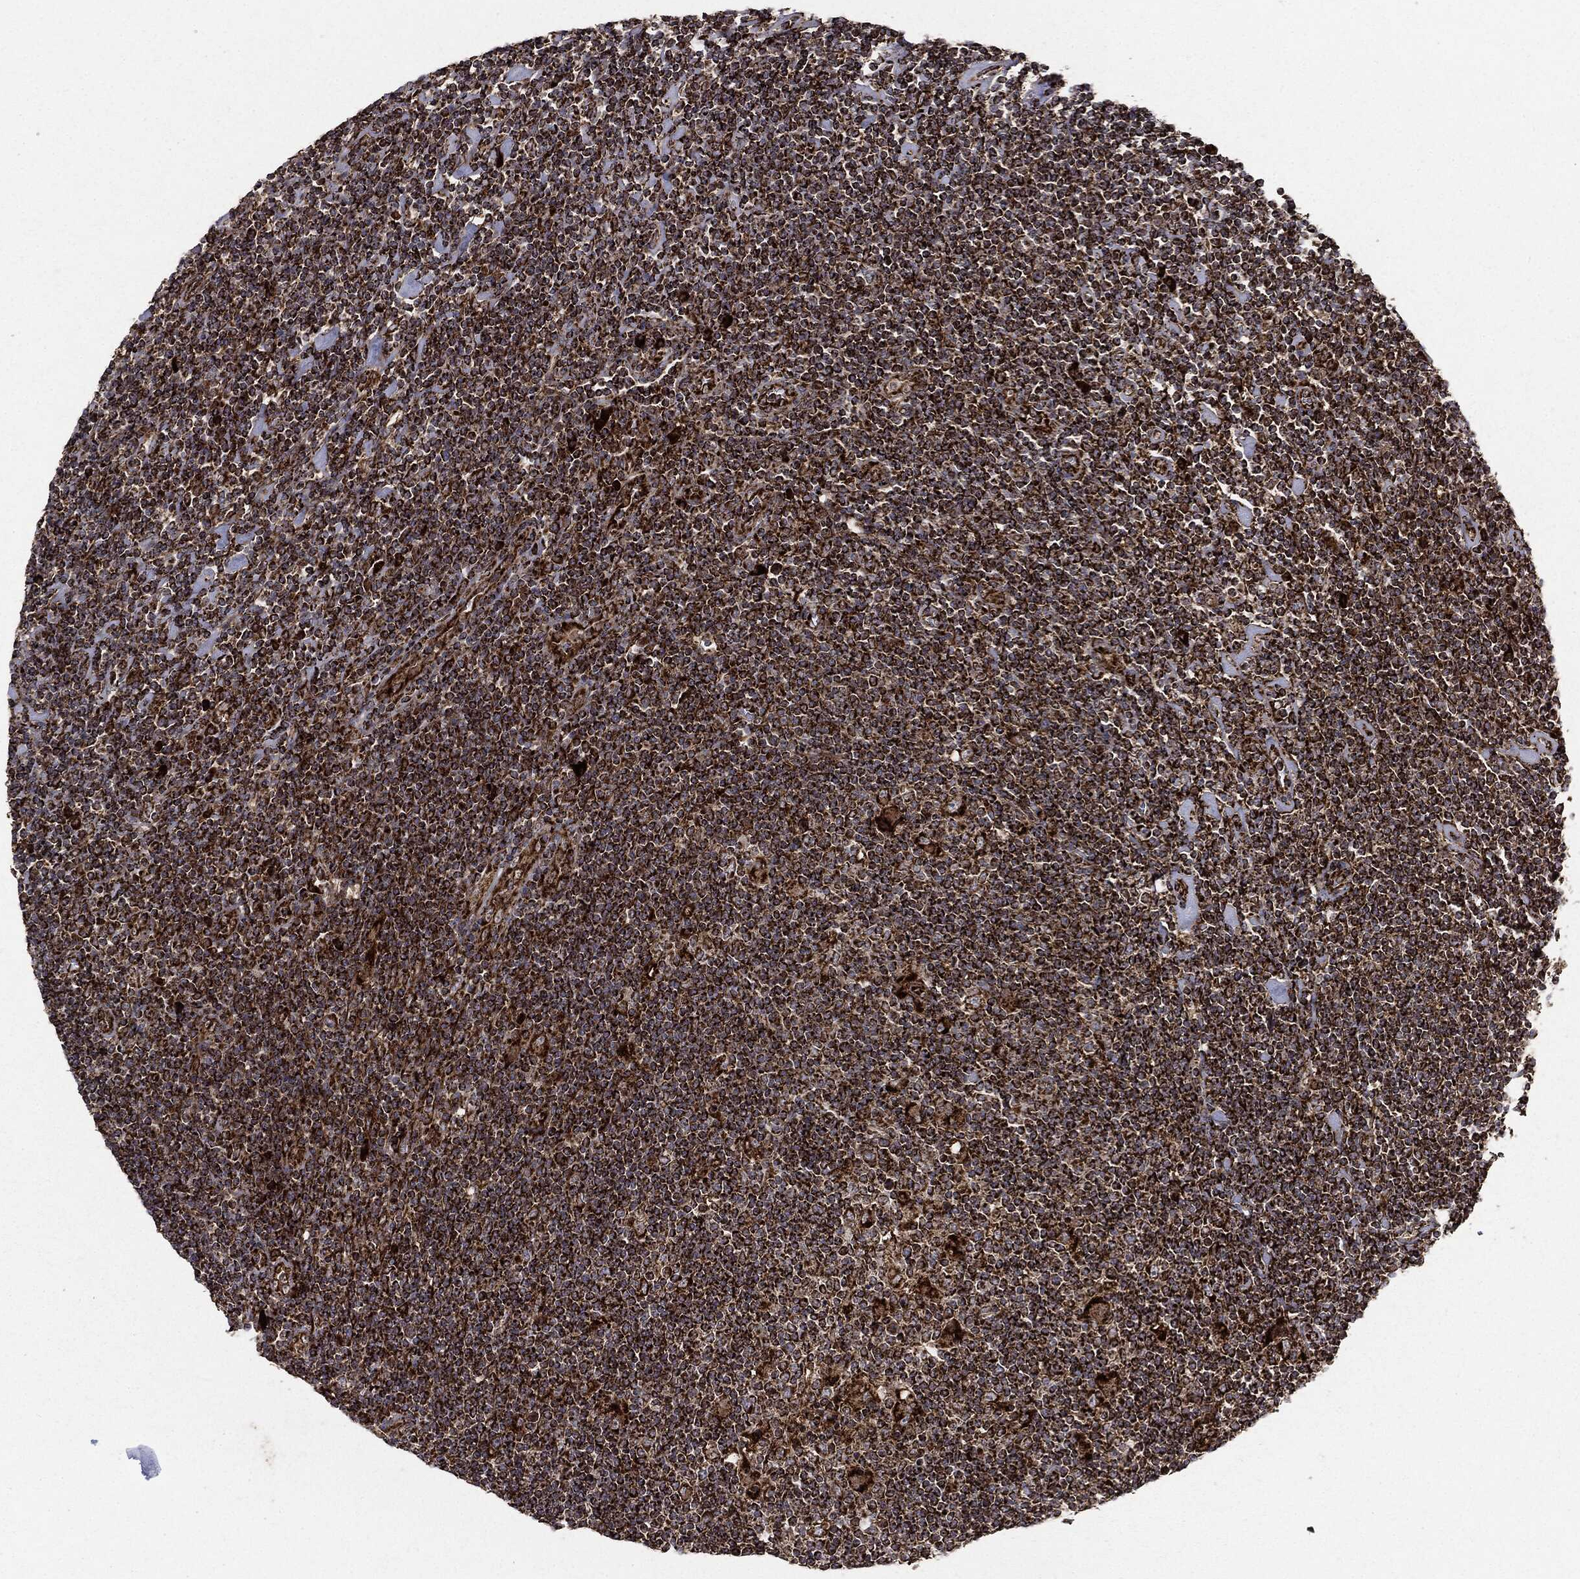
{"staining": {"intensity": "strong", "quantity": ">75%", "location": "cytoplasmic/membranous"}, "tissue": "lymphoma", "cell_type": "Tumor cells", "image_type": "cancer", "snomed": [{"axis": "morphology", "description": "Hodgkin's disease, NOS"}, {"axis": "topography", "description": "Lymph node"}], "caption": "Tumor cells display high levels of strong cytoplasmic/membranous staining in about >75% of cells in lymphoma. The staining was performed using DAB (3,3'-diaminobenzidine), with brown indicating positive protein expression. Nuclei are stained blue with hematoxylin.", "gene": "MAP2K1", "patient": {"sex": "male", "age": 40}}